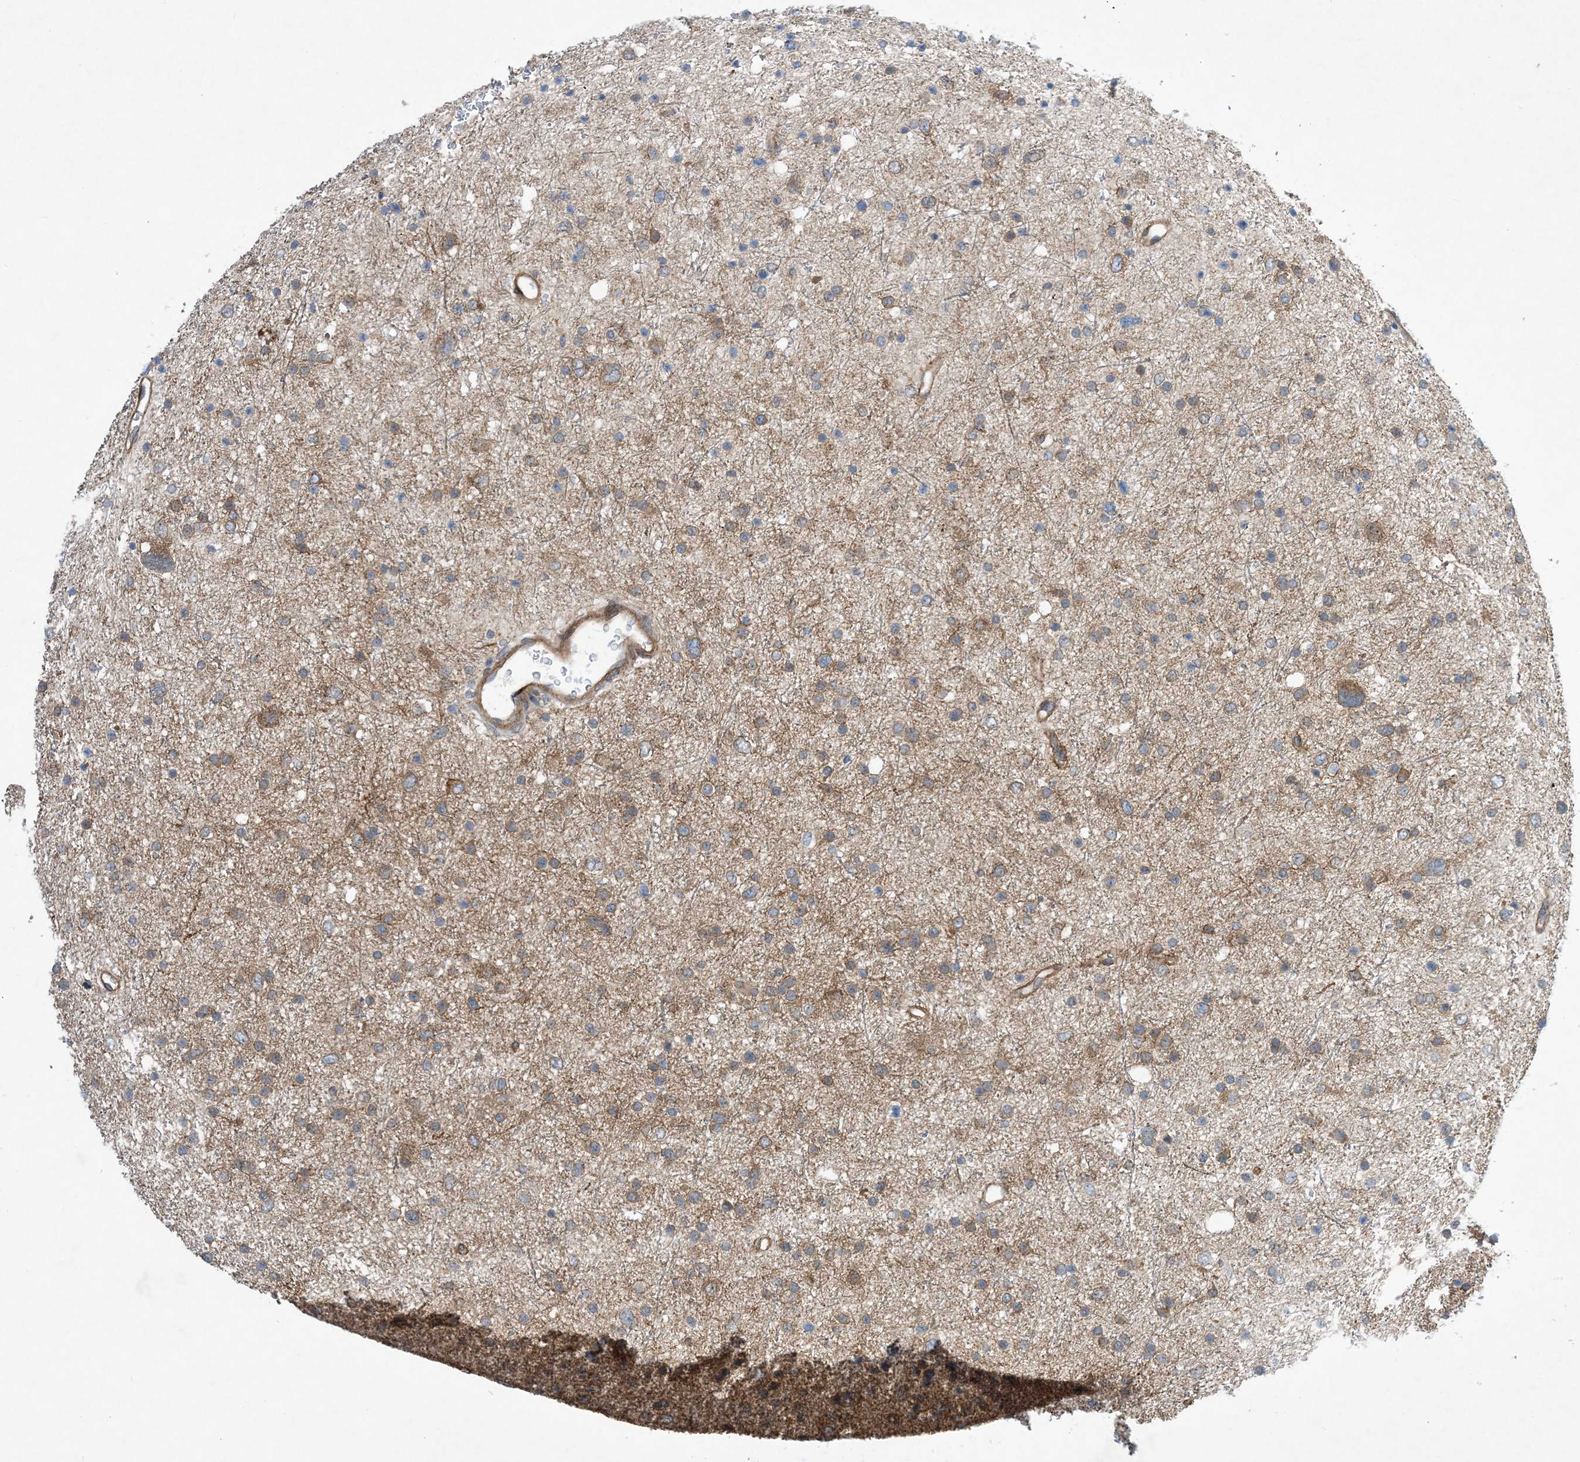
{"staining": {"intensity": "moderate", "quantity": ">75%", "location": "cytoplasmic/membranous"}, "tissue": "glioma", "cell_type": "Tumor cells", "image_type": "cancer", "snomed": [{"axis": "morphology", "description": "Glioma, malignant, Low grade"}, {"axis": "topography", "description": "Brain"}], "caption": "Protein expression analysis of human glioma reveals moderate cytoplasmic/membranous expression in approximately >75% of tumor cells.", "gene": "EHBP1", "patient": {"sex": "female", "age": 37}}